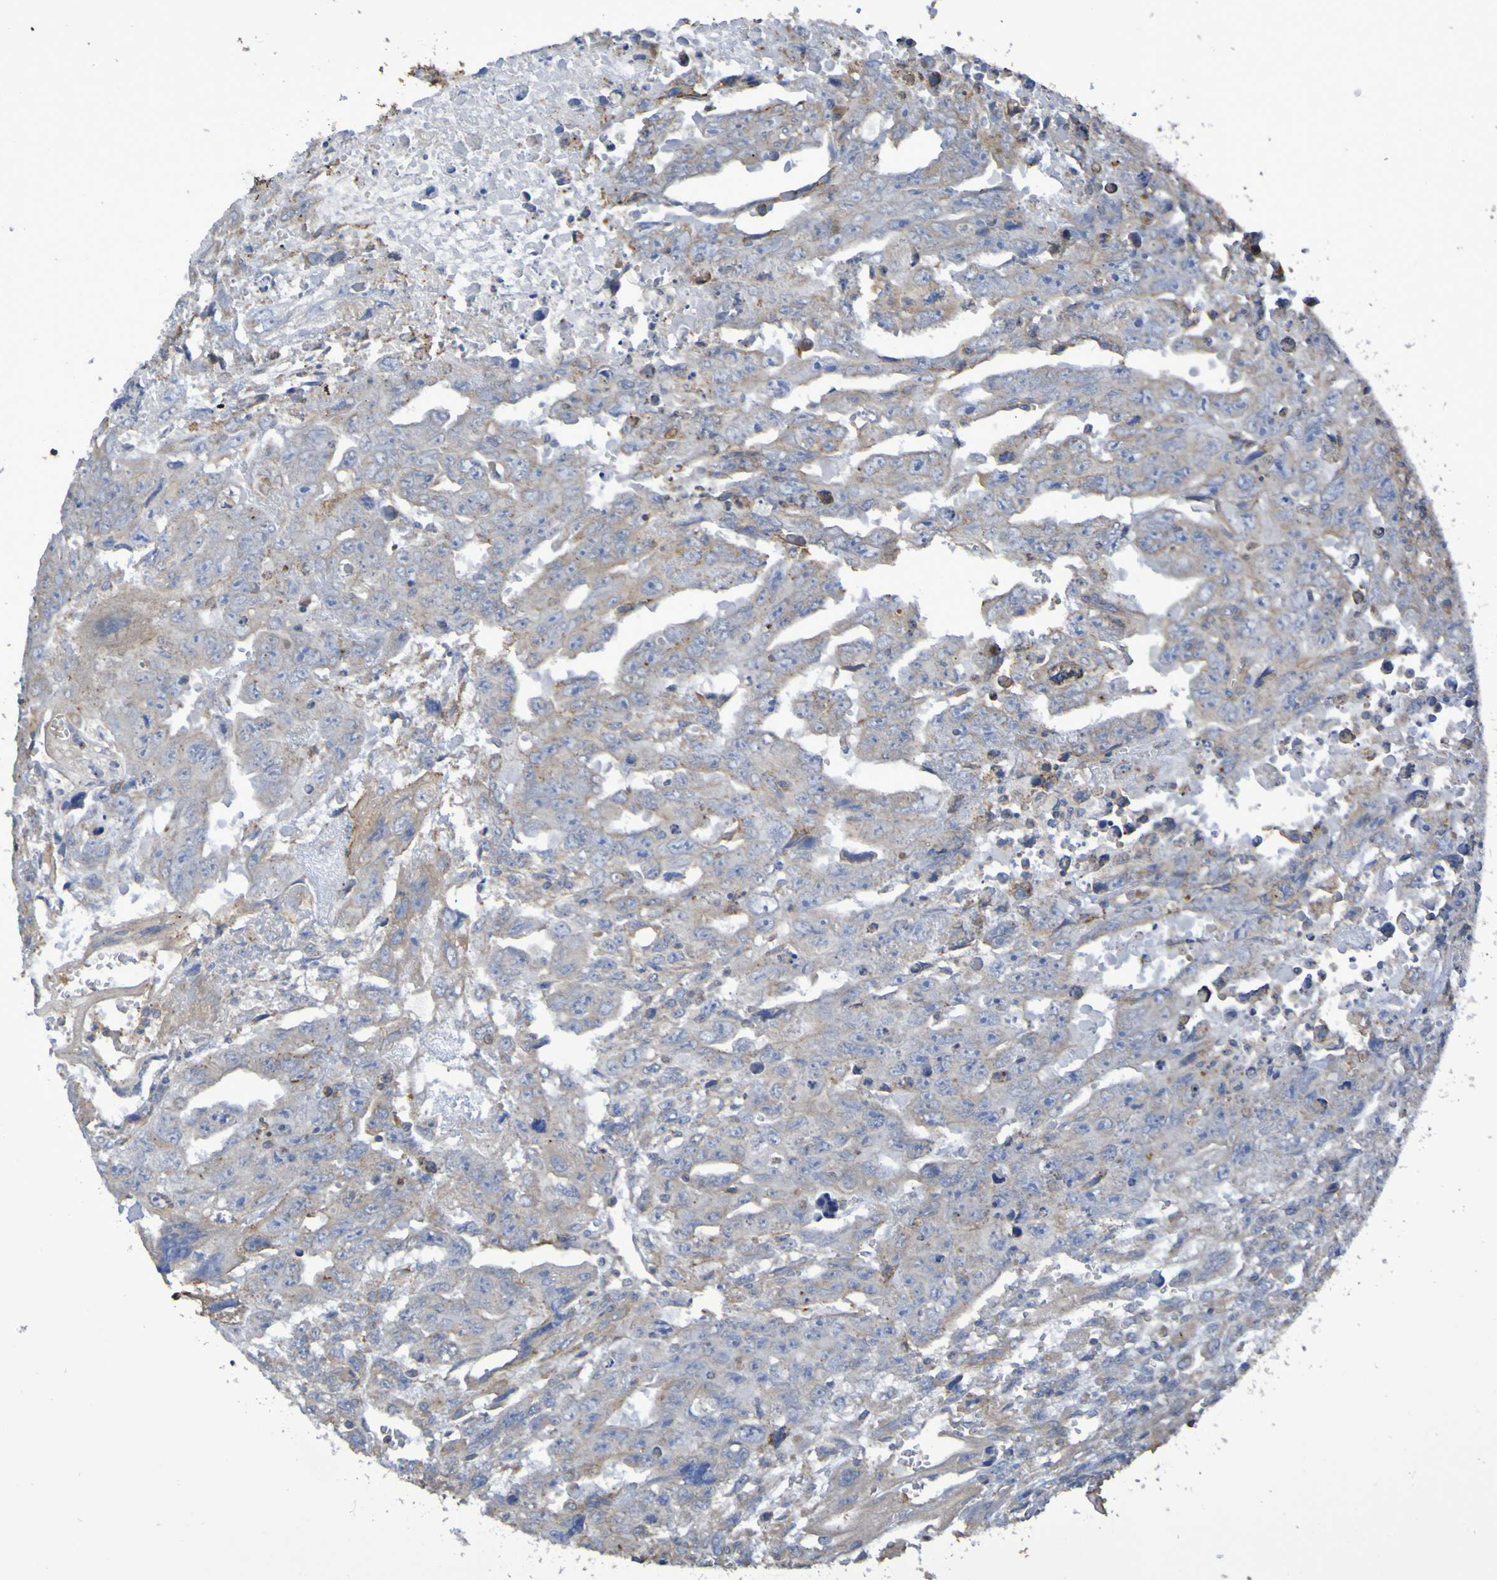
{"staining": {"intensity": "weak", "quantity": "<25%", "location": "cytoplasmic/membranous"}, "tissue": "testis cancer", "cell_type": "Tumor cells", "image_type": "cancer", "snomed": [{"axis": "morphology", "description": "Carcinoma, Embryonal, NOS"}, {"axis": "topography", "description": "Testis"}], "caption": "The image demonstrates no staining of tumor cells in testis embryonal carcinoma.", "gene": "SYNJ1", "patient": {"sex": "male", "age": 28}}